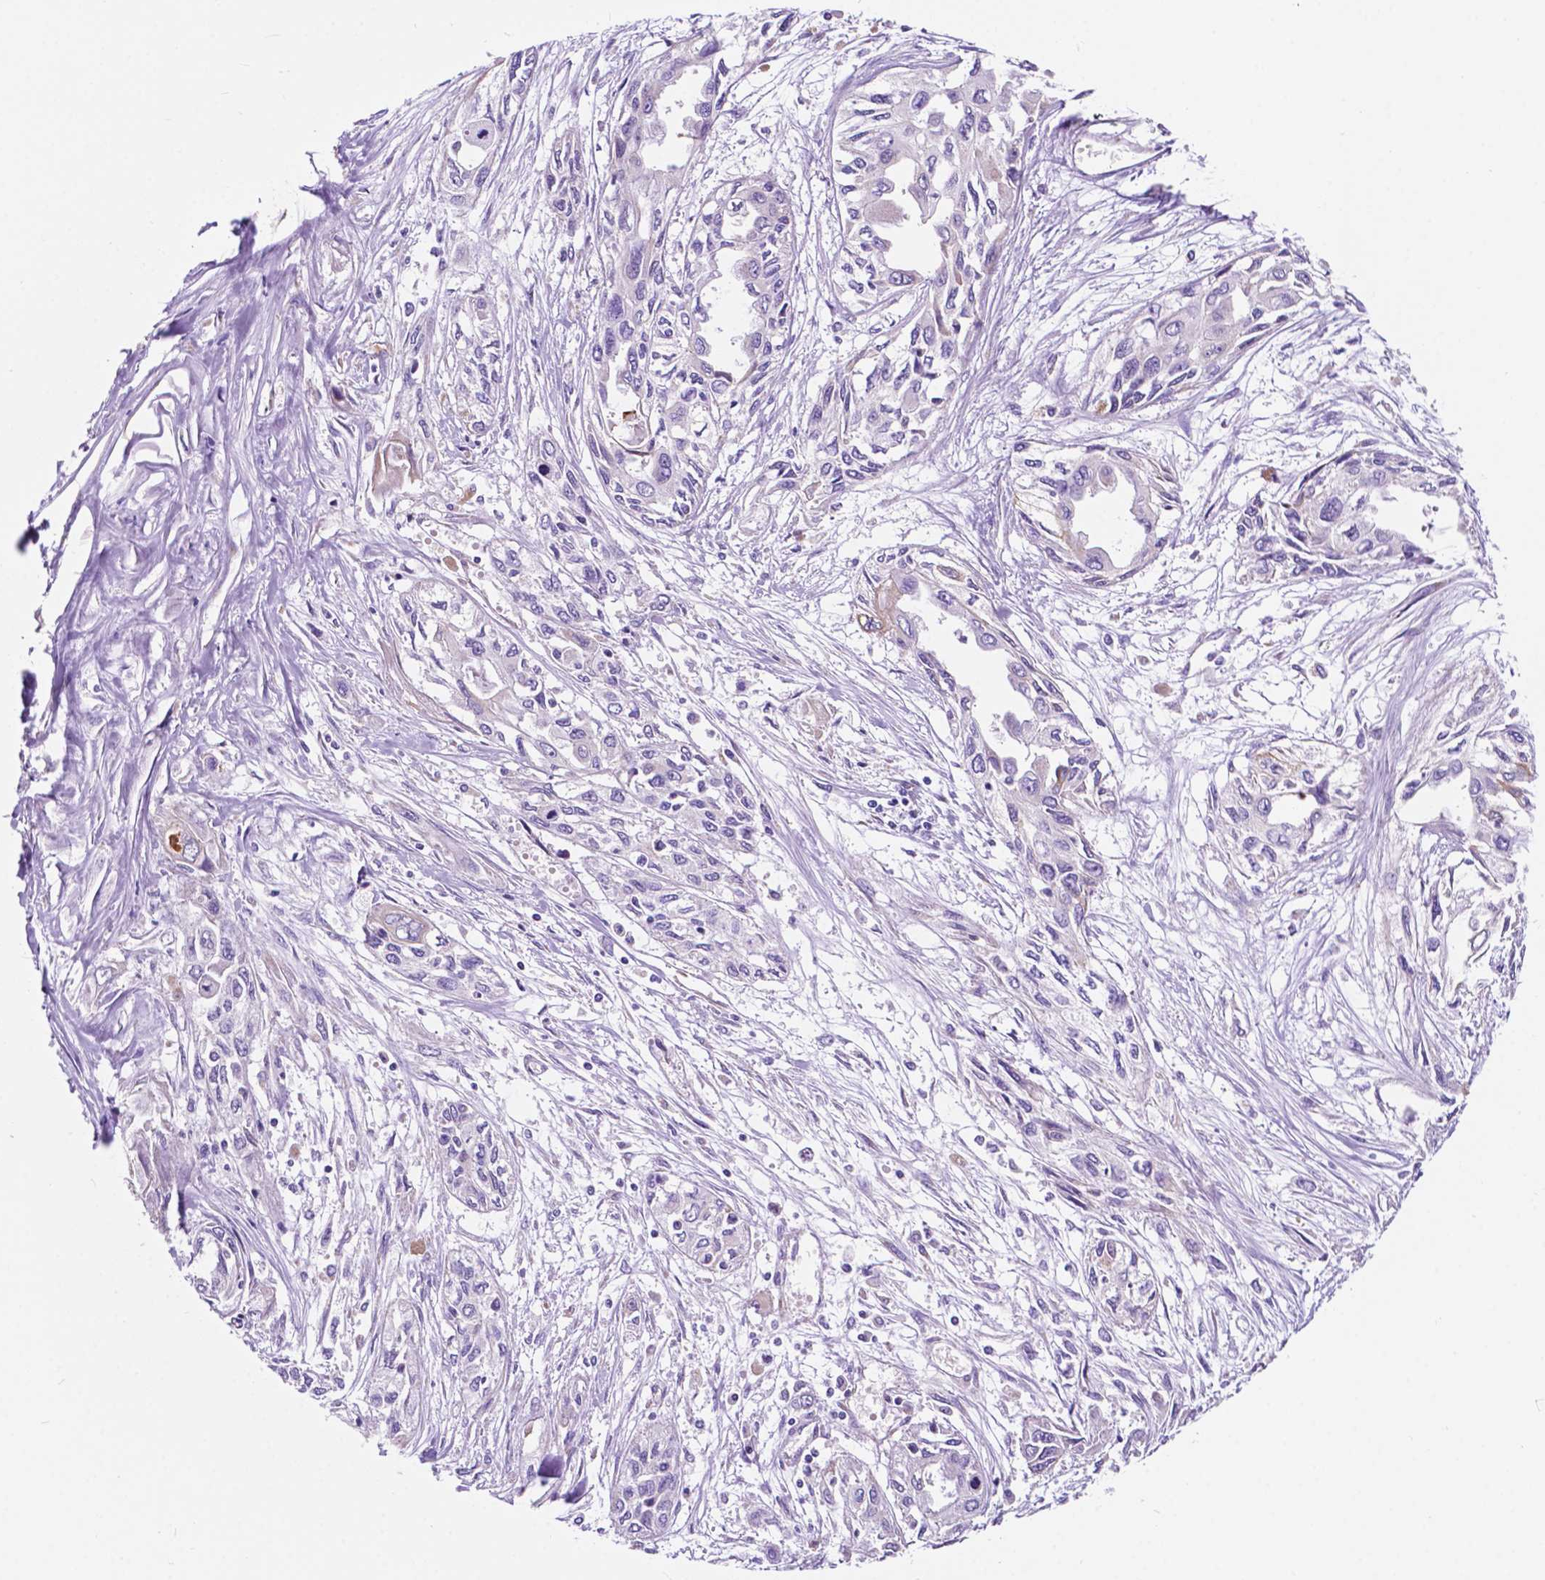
{"staining": {"intensity": "negative", "quantity": "none", "location": "none"}, "tissue": "pancreatic cancer", "cell_type": "Tumor cells", "image_type": "cancer", "snomed": [{"axis": "morphology", "description": "Adenocarcinoma, NOS"}, {"axis": "topography", "description": "Pancreas"}], "caption": "An image of human pancreatic cancer is negative for staining in tumor cells.", "gene": "TRPV5", "patient": {"sex": "female", "age": 55}}